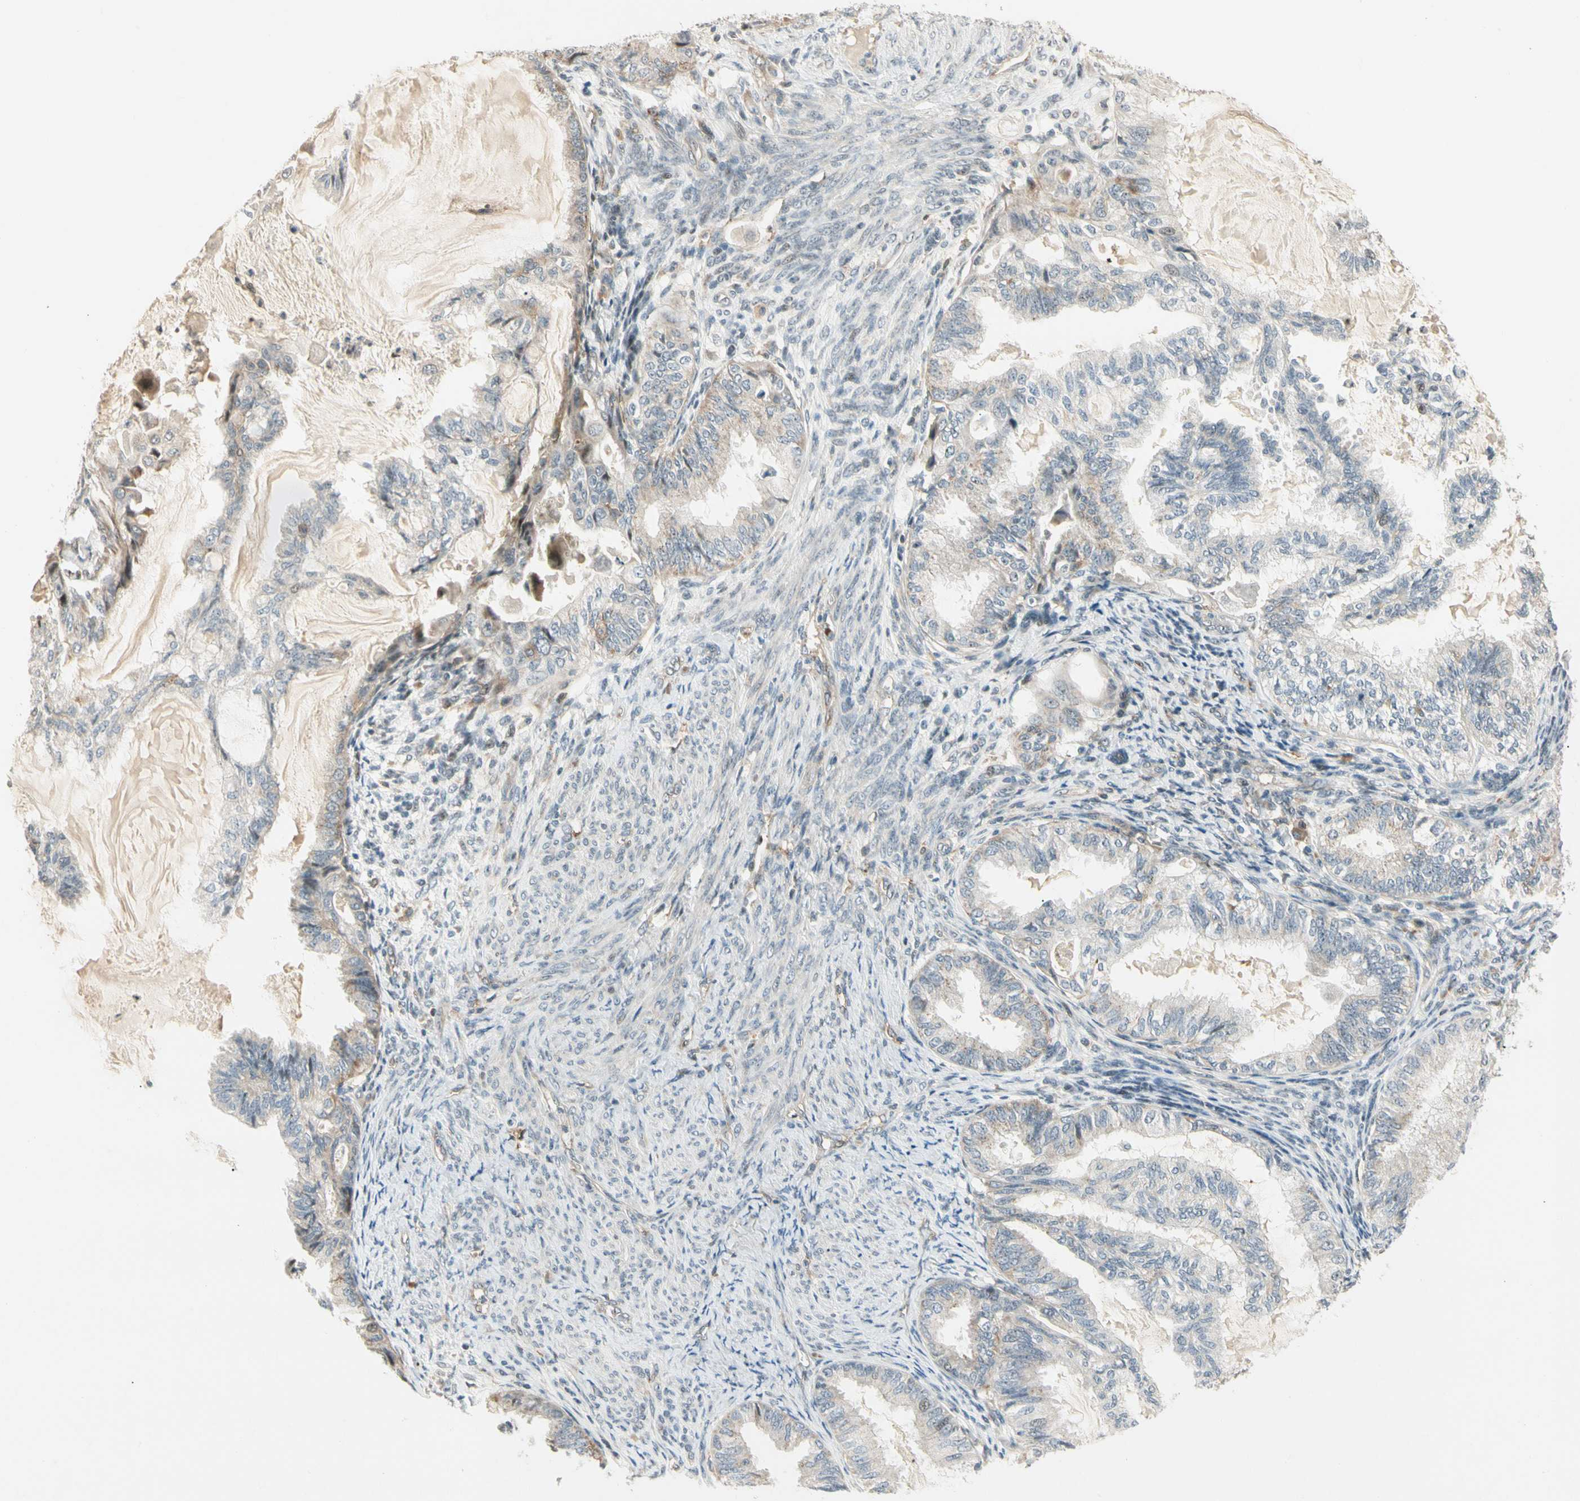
{"staining": {"intensity": "negative", "quantity": "none", "location": "none"}, "tissue": "cervical cancer", "cell_type": "Tumor cells", "image_type": "cancer", "snomed": [{"axis": "morphology", "description": "Normal tissue, NOS"}, {"axis": "morphology", "description": "Adenocarcinoma, NOS"}, {"axis": "topography", "description": "Cervix"}, {"axis": "topography", "description": "Endometrium"}], "caption": "Tumor cells are negative for brown protein staining in cervical cancer (adenocarcinoma).", "gene": "FNDC3B", "patient": {"sex": "female", "age": 86}}